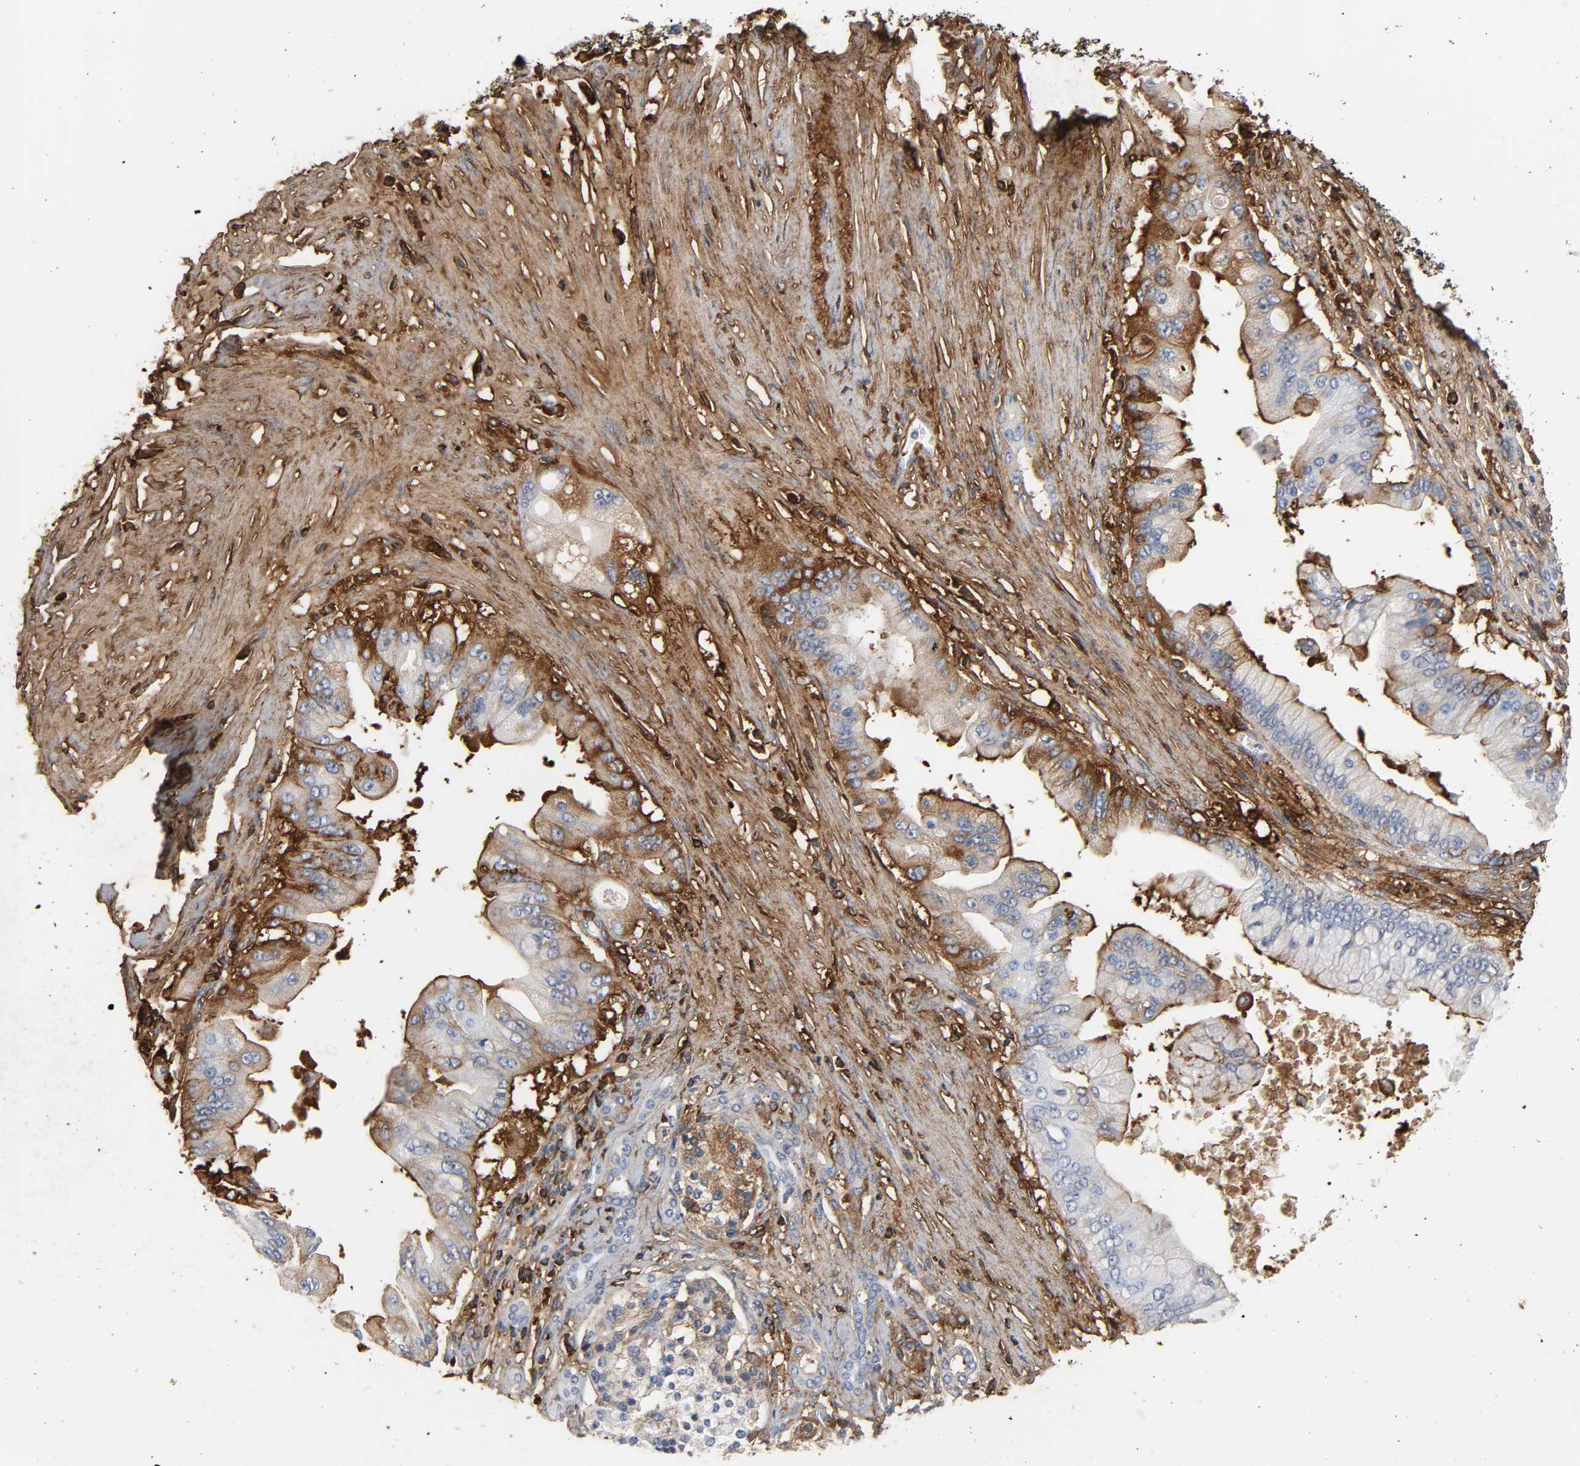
{"staining": {"intensity": "strong", "quantity": "<25%", "location": "cytoplasmic/membranous"}, "tissue": "pancreatic cancer", "cell_type": "Tumor cells", "image_type": "cancer", "snomed": [{"axis": "morphology", "description": "Adenocarcinoma, NOS"}, {"axis": "topography", "description": "Pancreas"}], "caption": "This is an image of immunohistochemistry (IHC) staining of pancreatic cancer, which shows strong staining in the cytoplasmic/membranous of tumor cells.", "gene": "FBLN1", "patient": {"sex": "male", "age": 59}}